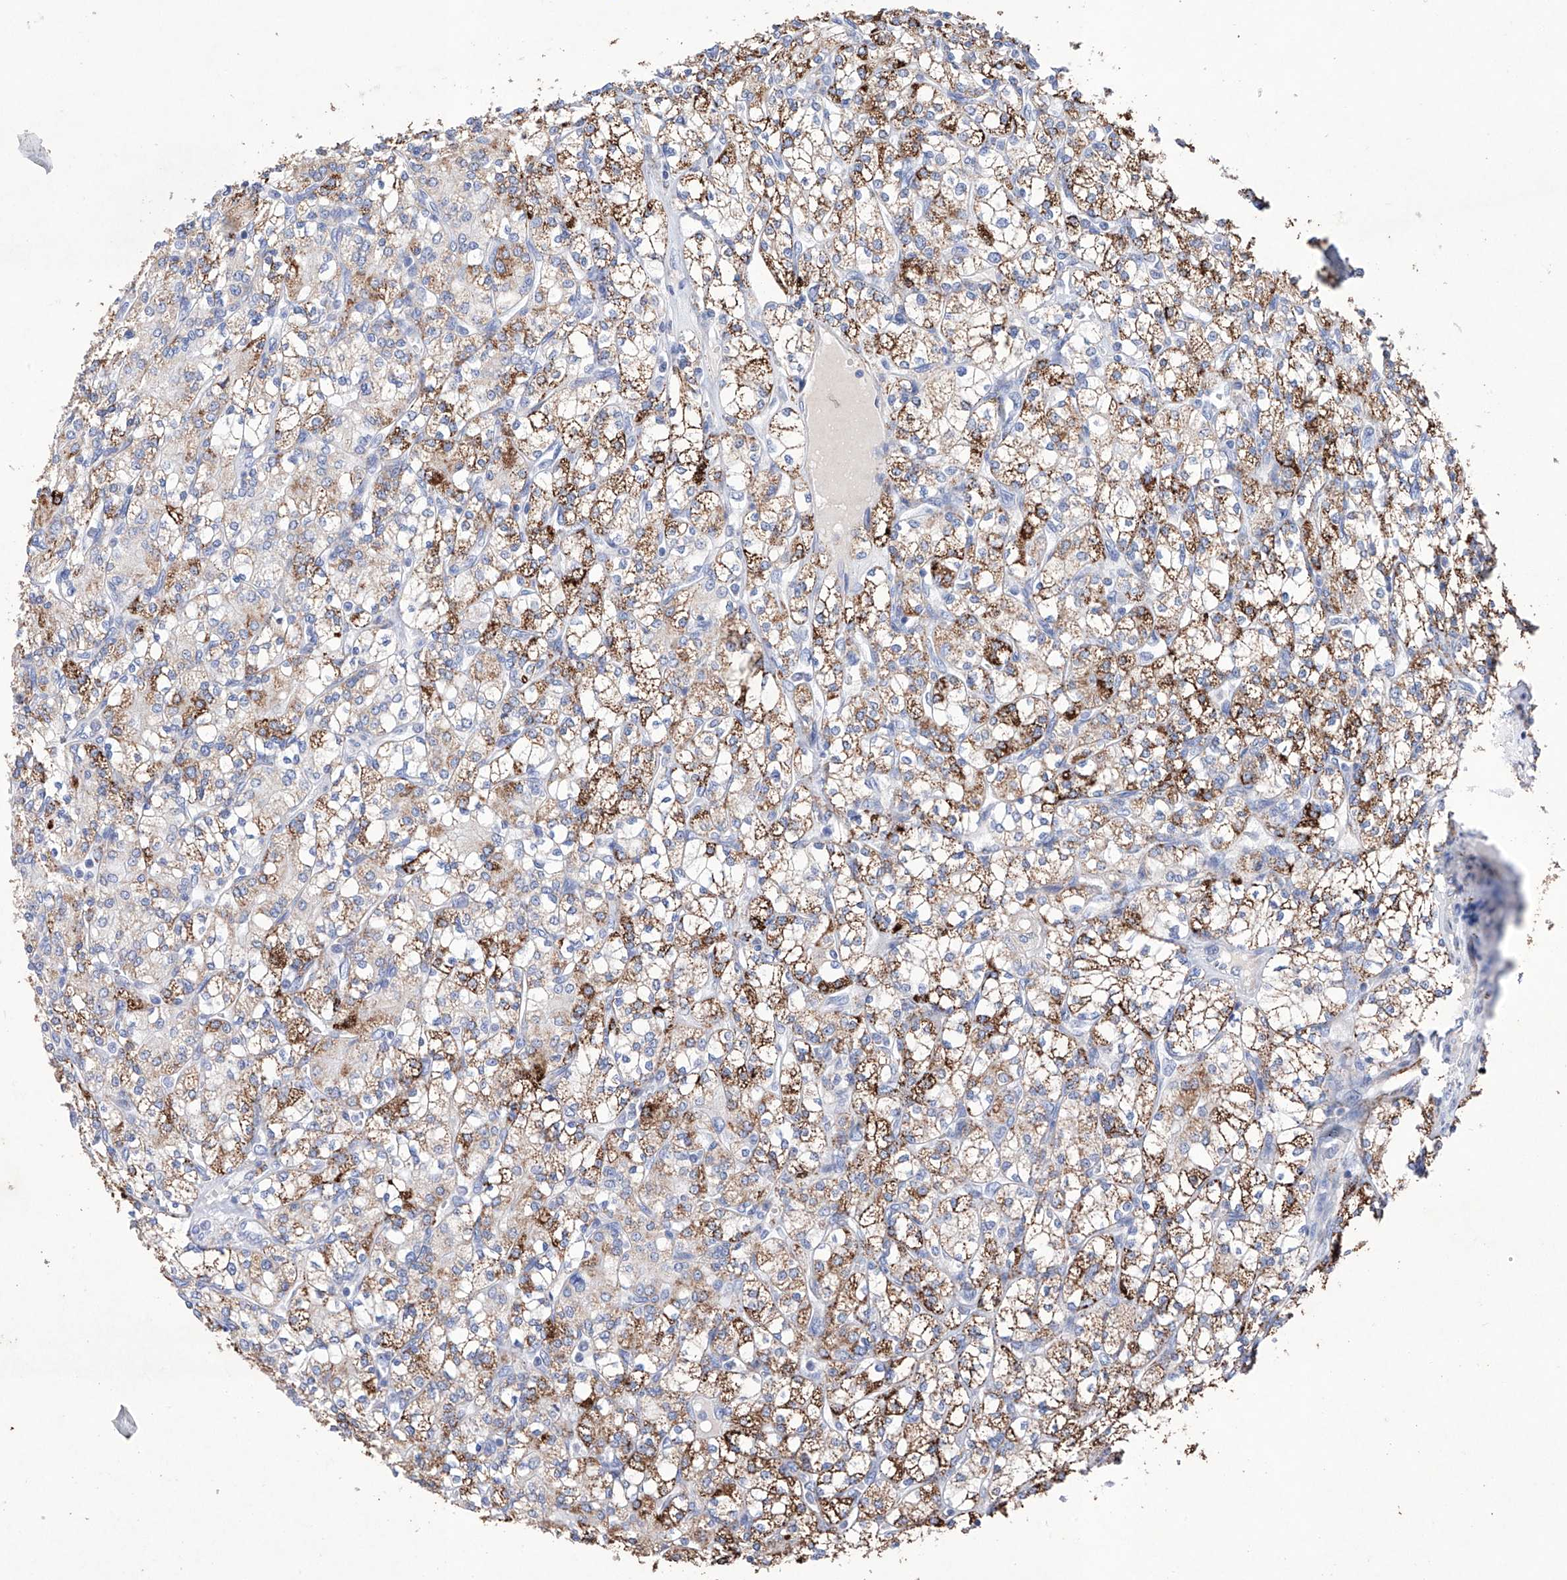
{"staining": {"intensity": "strong", "quantity": "25%-75%", "location": "cytoplasmic/membranous"}, "tissue": "renal cancer", "cell_type": "Tumor cells", "image_type": "cancer", "snomed": [{"axis": "morphology", "description": "Adenocarcinoma, NOS"}, {"axis": "topography", "description": "Kidney"}], "caption": "DAB immunohistochemical staining of adenocarcinoma (renal) demonstrates strong cytoplasmic/membranous protein expression in about 25%-75% of tumor cells.", "gene": "NRROS", "patient": {"sex": "male", "age": 77}}